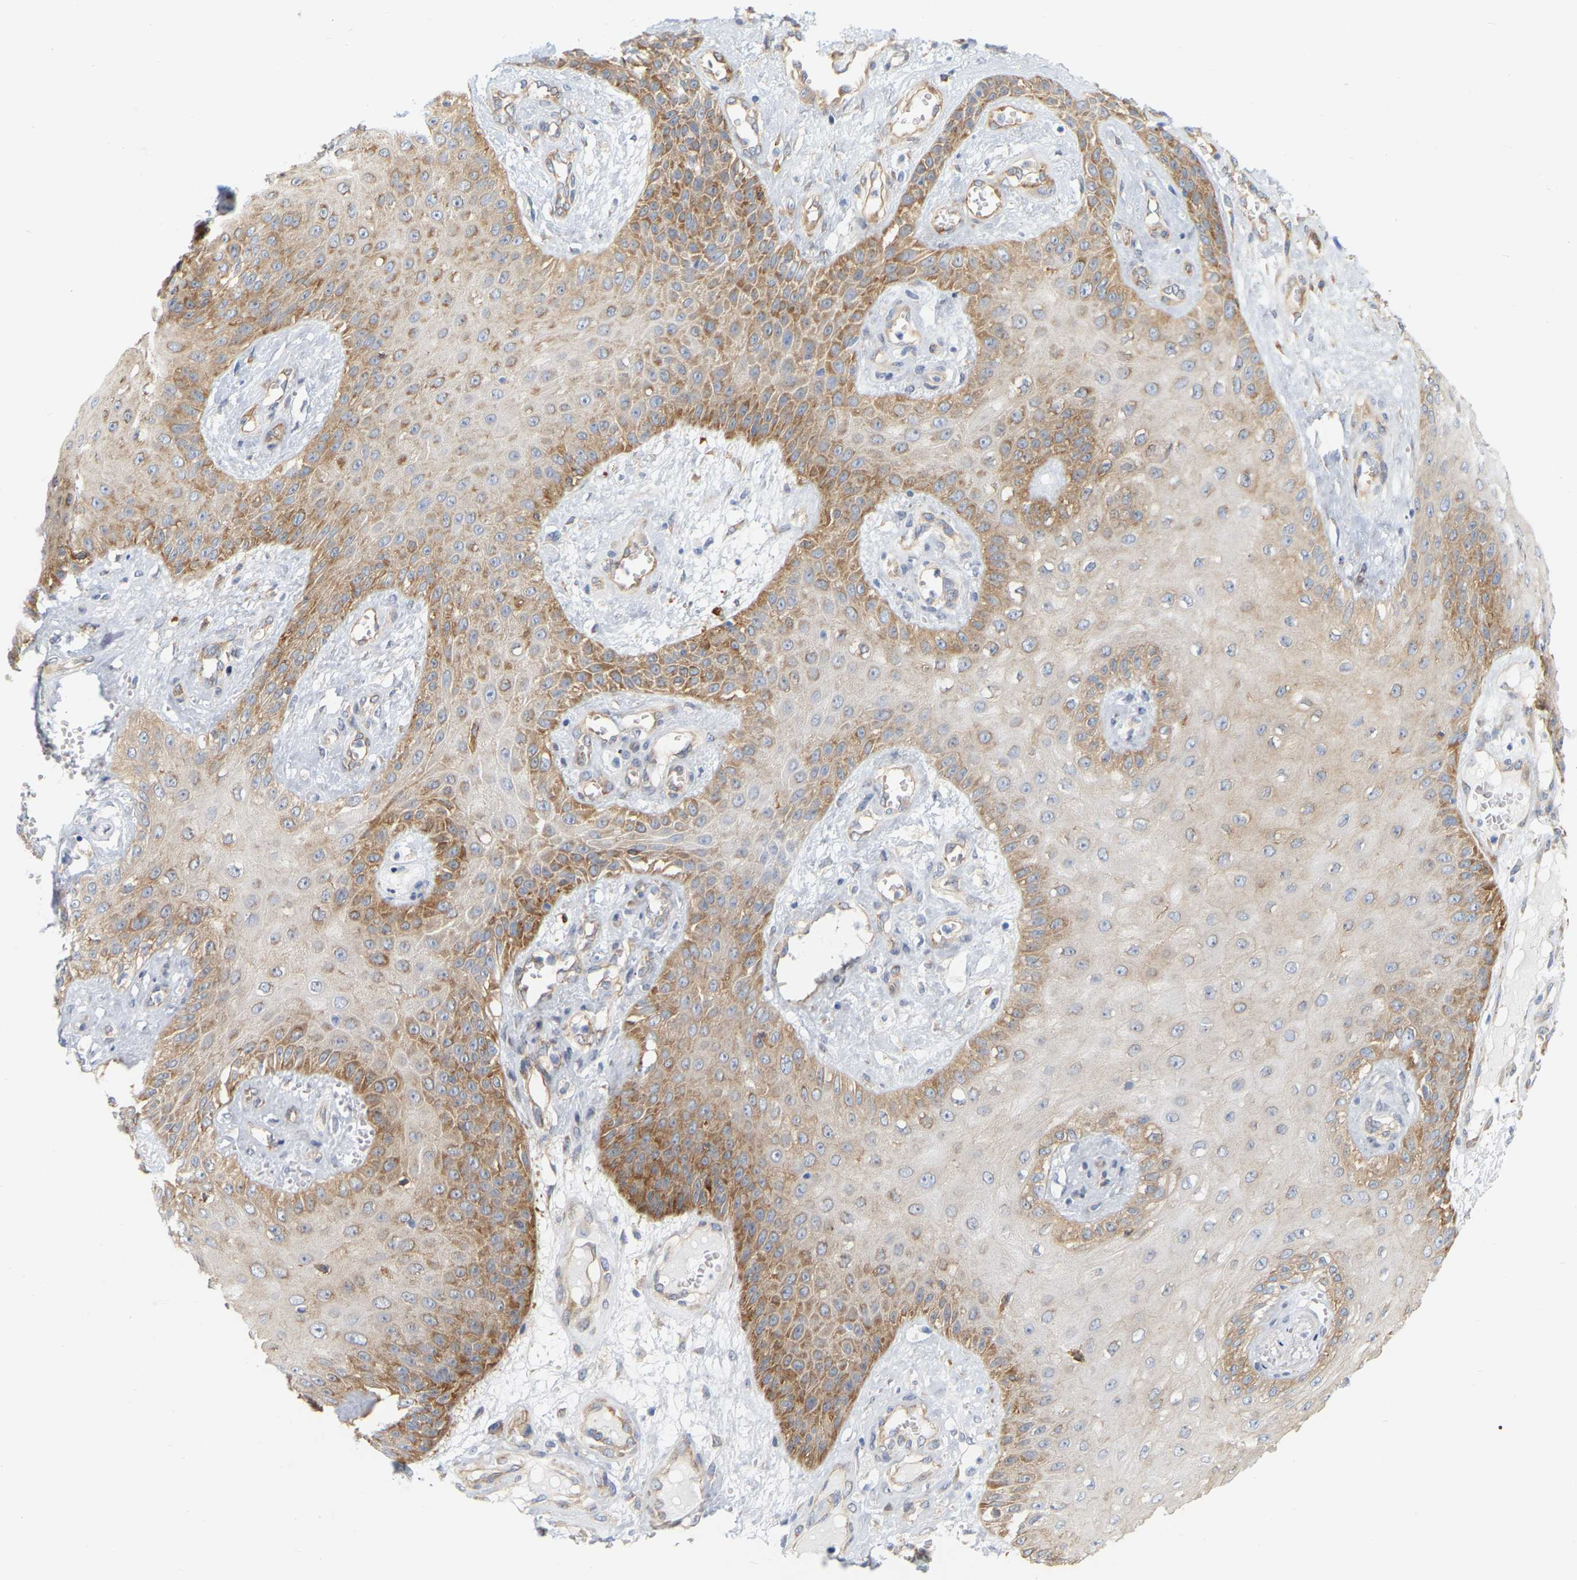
{"staining": {"intensity": "moderate", "quantity": "25%-75%", "location": "cytoplasmic/membranous"}, "tissue": "skin cancer", "cell_type": "Tumor cells", "image_type": "cancer", "snomed": [{"axis": "morphology", "description": "Squamous cell carcinoma, NOS"}, {"axis": "topography", "description": "Skin"}], "caption": "Protein staining by immunohistochemistry (IHC) reveals moderate cytoplasmic/membranous expression in about 25%-75% of tumor cells in squamous cell carcinoma (skin).", "gene": "RAPH1", "patient": {"sex": "male", "age": 74}}